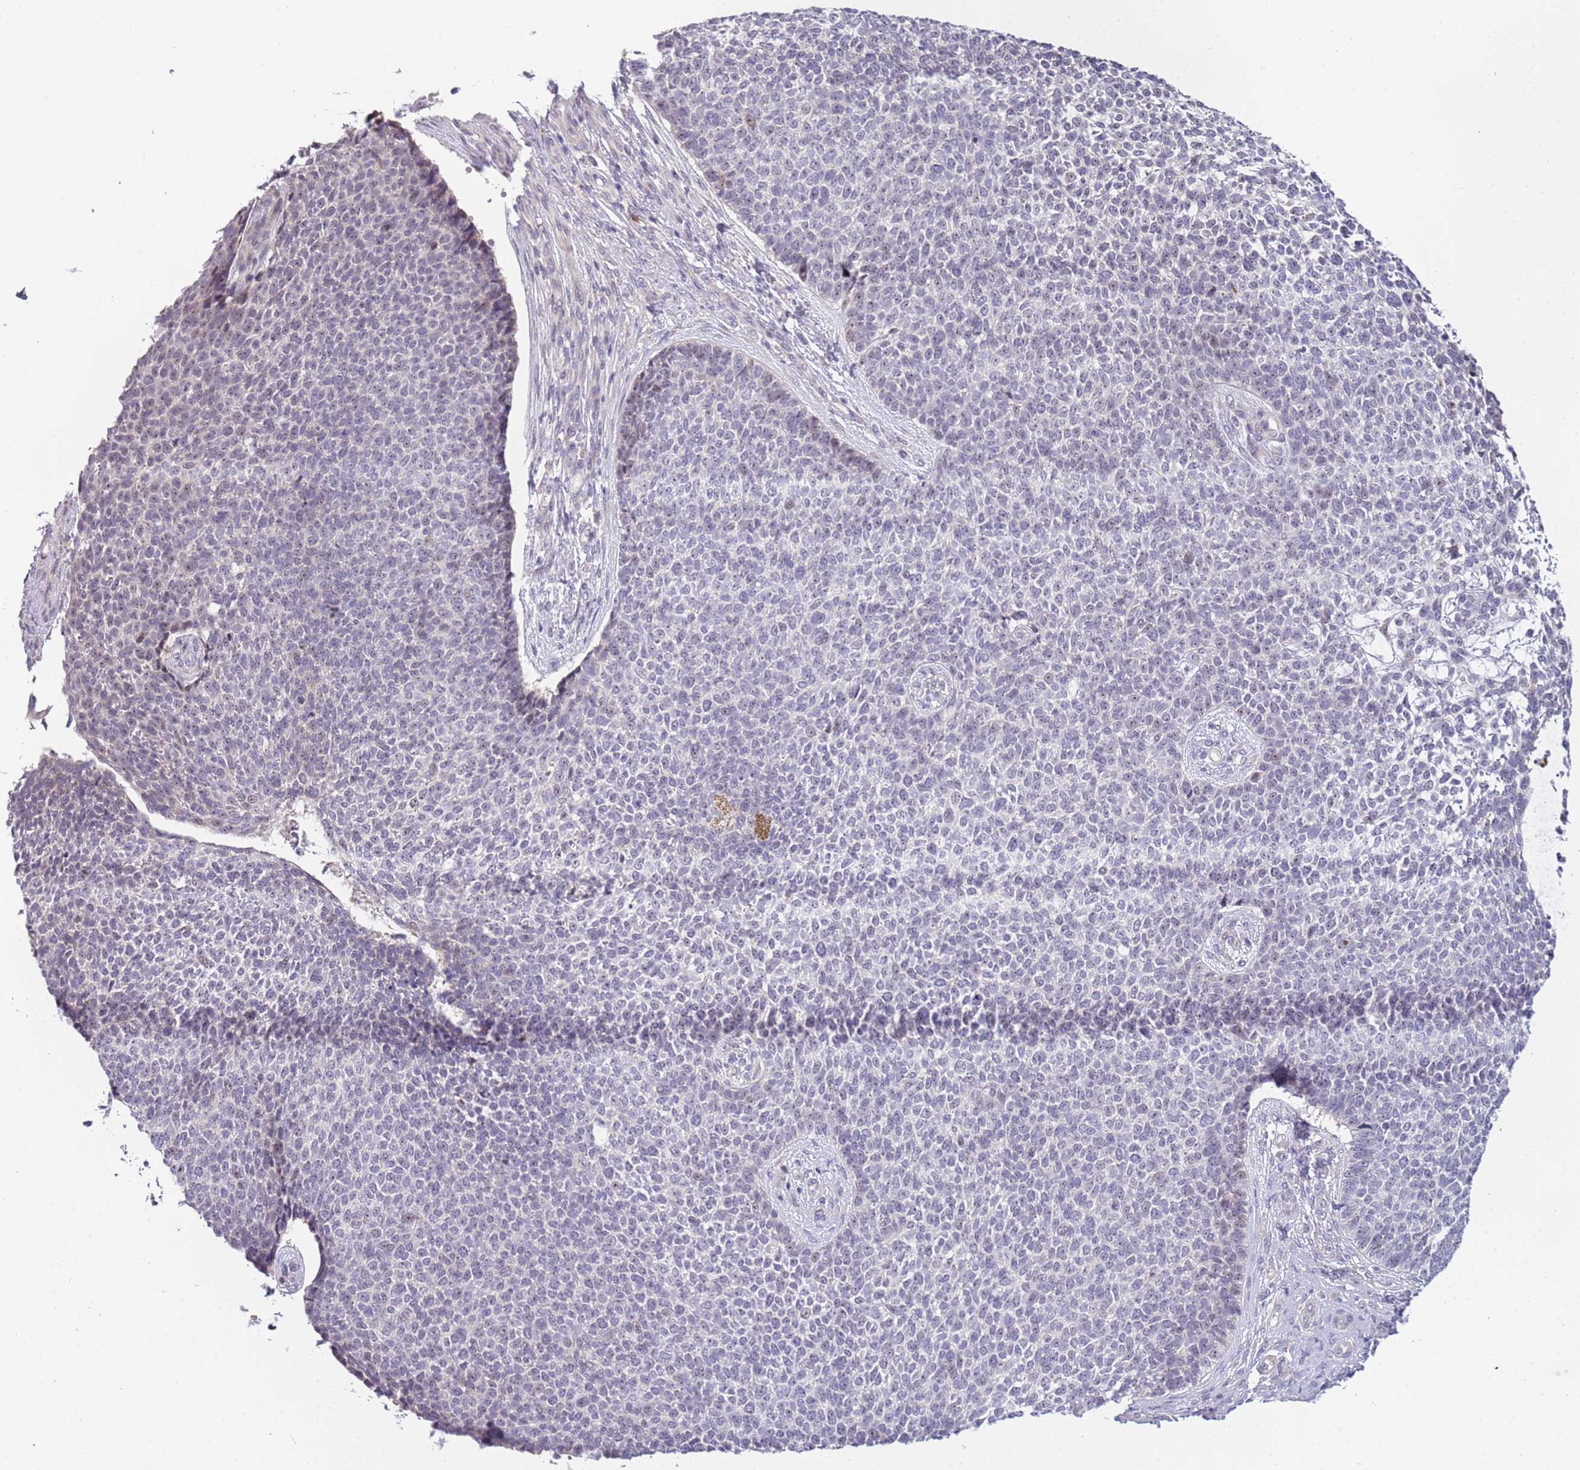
{"staining": {"intensity": "negative", "quantity": "none", "location": "none"}, "tissue": "skin cancer", "cell_type": "Tumor cells", "image_type": "cancer", "snomed": [{"axis": "morphology", "description": "Basal cell carcinoma"}, {"axis": "topography", "description": "Skin"}], "caption": "Tumor cells are negative for brown protein staining in skin cancer (basal cell carcinoma).", "gene": "UCMA", "patient": {"sex": "female", "age": 84}}